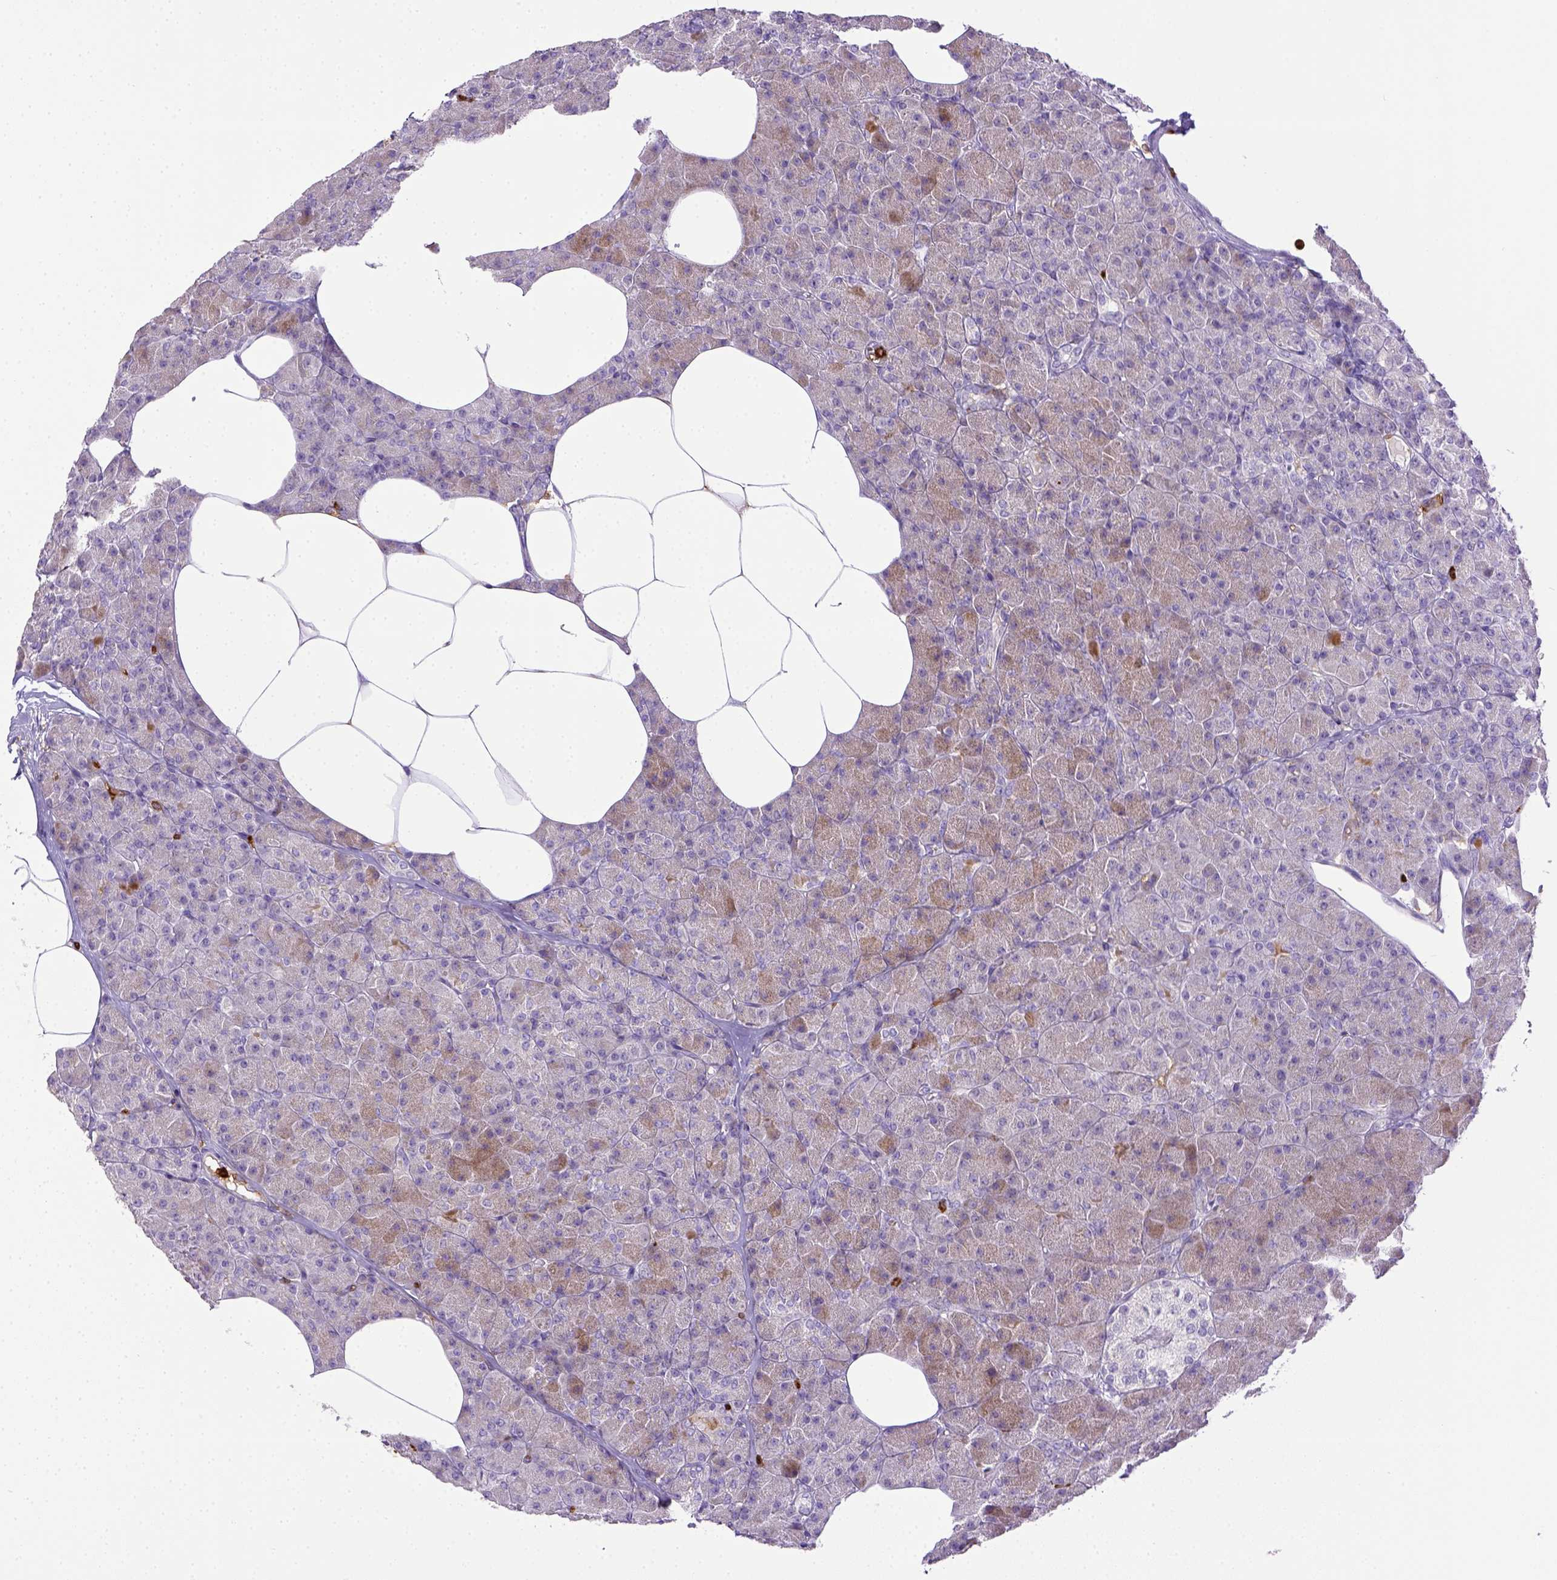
{"staining": {"intensity": "weak", "quantity": "25%-75%", "location": "cytoplasmic/membranous"}, "tissue": "pancreas", "cell_type": "Exocrine glandular cells", "image_type": "normal", "snomed": [{"axis": "morphology", "description": "Normal tissue, NOS"}, {"axis": "topography", "description": "Pancreas"}], "caption": "Normal pancreas demonstrates weak cytoplasmic/membranous positivity in approximately 25%-75% of exocrine glandular cells, visualized by immunohistochemistry. (Stains: DAB in brown, nuclei in blue, Microscopy: brightfield microscopy at high magnification).", "gene": "ITGAM", "patient": {"sex": "female", "age": 45}}